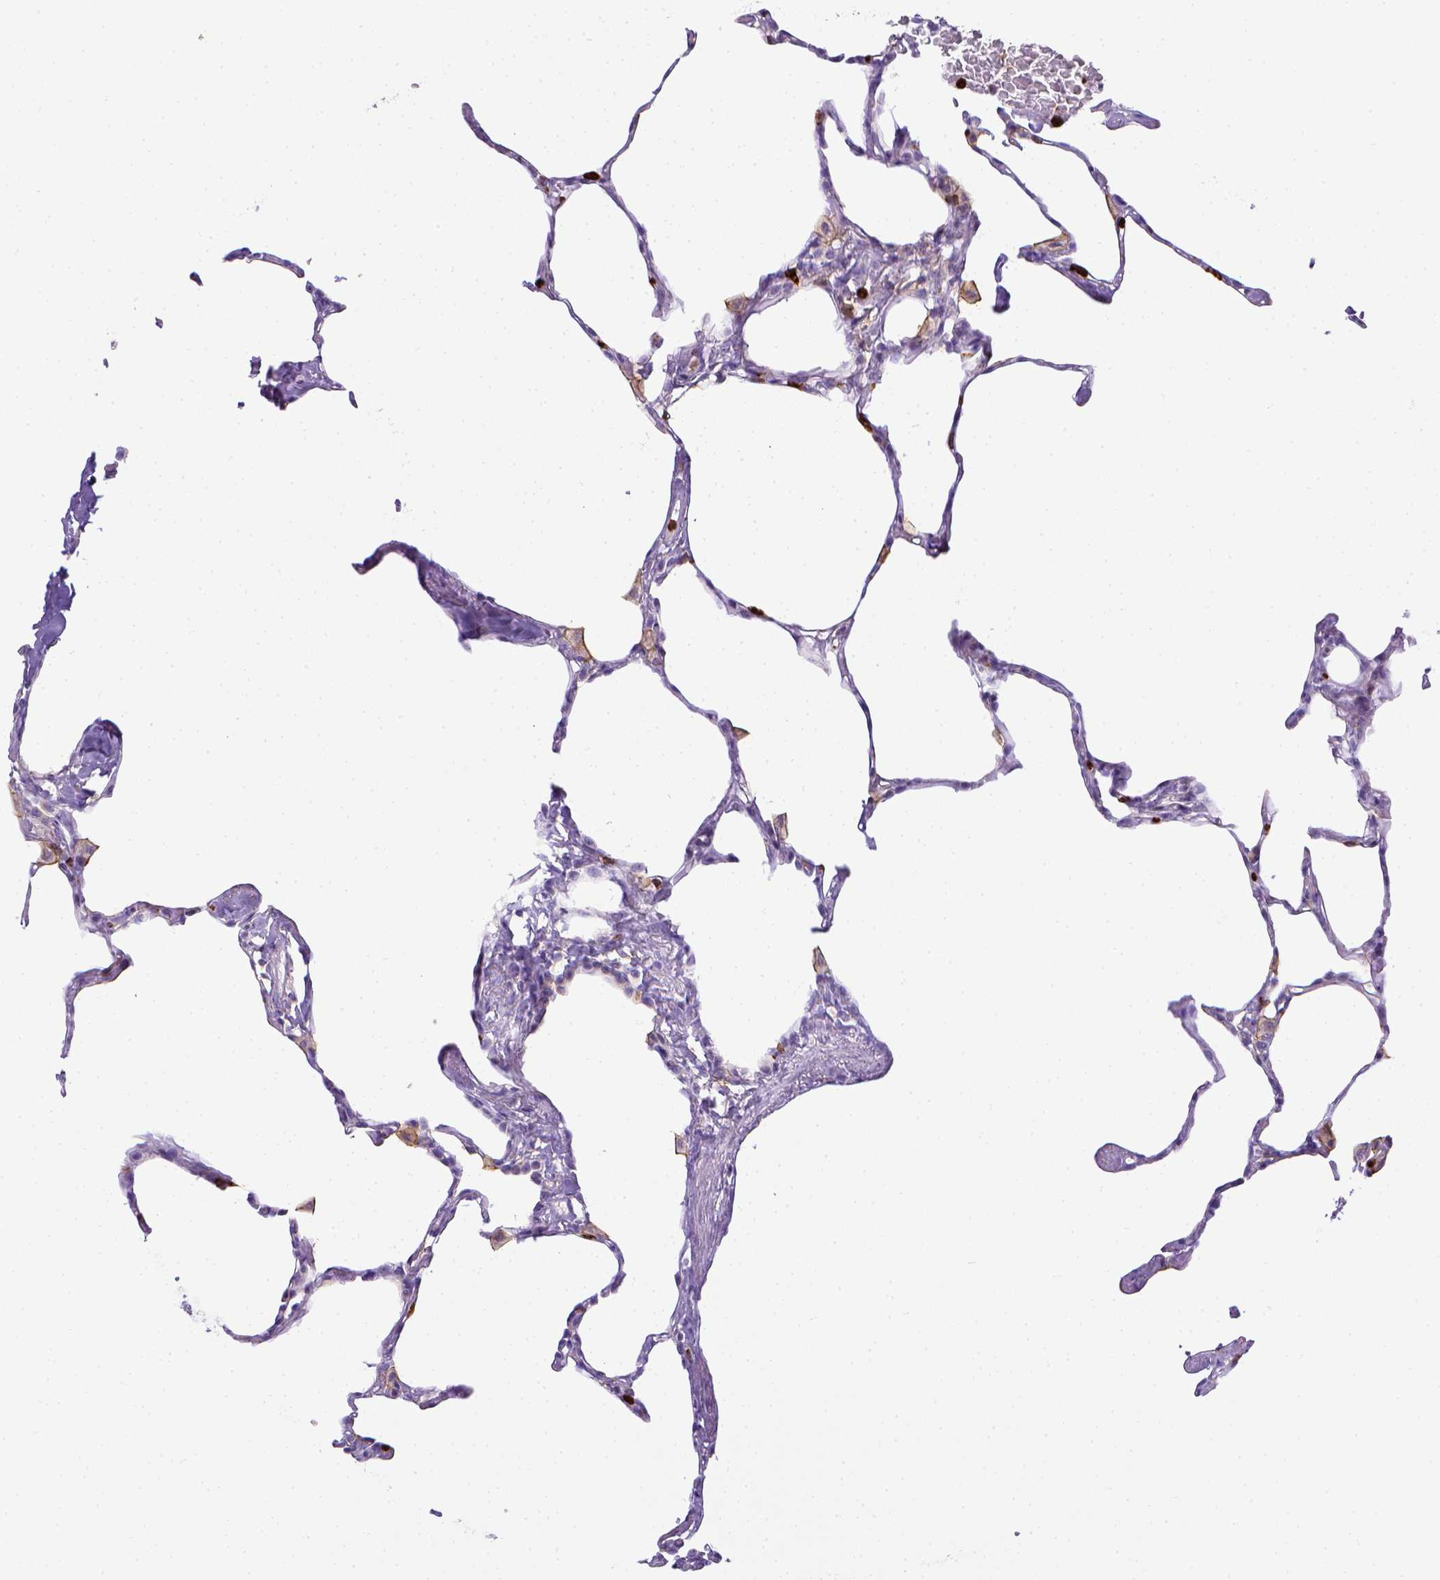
{"staining": {"intensity": "negative", "quantity": "none", "location": "none"}, "tissue": "lung", "cell_type": "Alveolar cells", "image_type": "normal", "snomed": [{"axis": "morphology", "description": "Normal tissue, NOS"}, {"axis": "topography", "description": "Lung"}], "caption": "This is a image of immunohistochemistry (IHC) staining of normal lung, which shows no expression in alveolar cells. (Brightfield microscopy of DAB immunohistochemistry (IHC) at high magnification).", "gene": "ITGAM", "patient": {"sex": "male", "age": 65}}